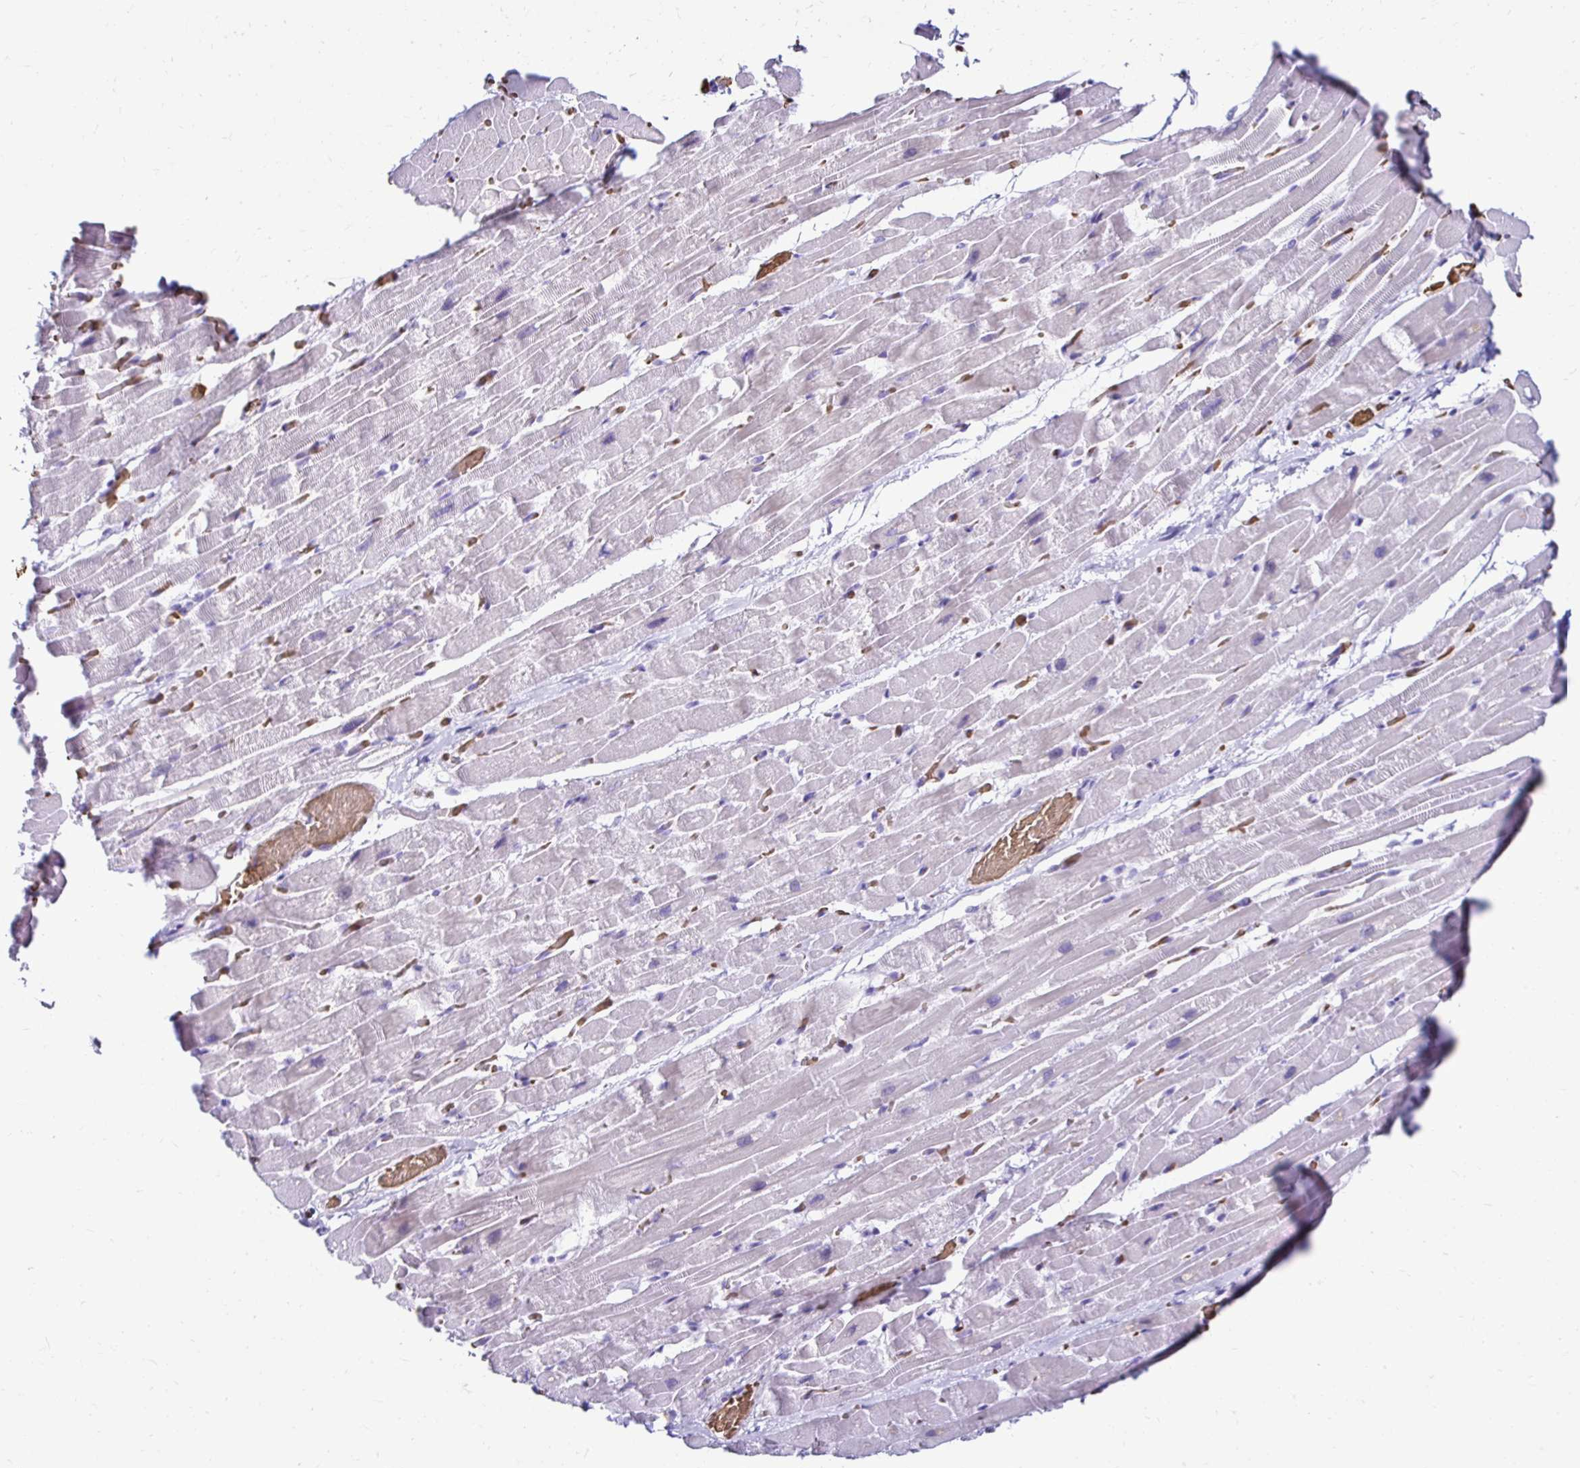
{"staining": {"intensity": "negative", "quantity": "none", "location": "none"}, "tissue": "heart muscle", "cell_type": "Cardiomyocytes", "image_type": "normal", "snomed": [{"axis": "morphology", "description": "Normal tissue, NOS"}, {"axis": "topography", "description": "Heart"}], "caption": "An immunohistochemistry (IHC) image of benign heart muscle is shown. There is no staining in cardiomyocytes of heart muscle. Brightfield microscopy of IHC stained with DAB (brown) and hematoxylin (blue), captured at high magnification.", "gene": "RHBDL3", "patient": {"sex": "male", "age": 37}}